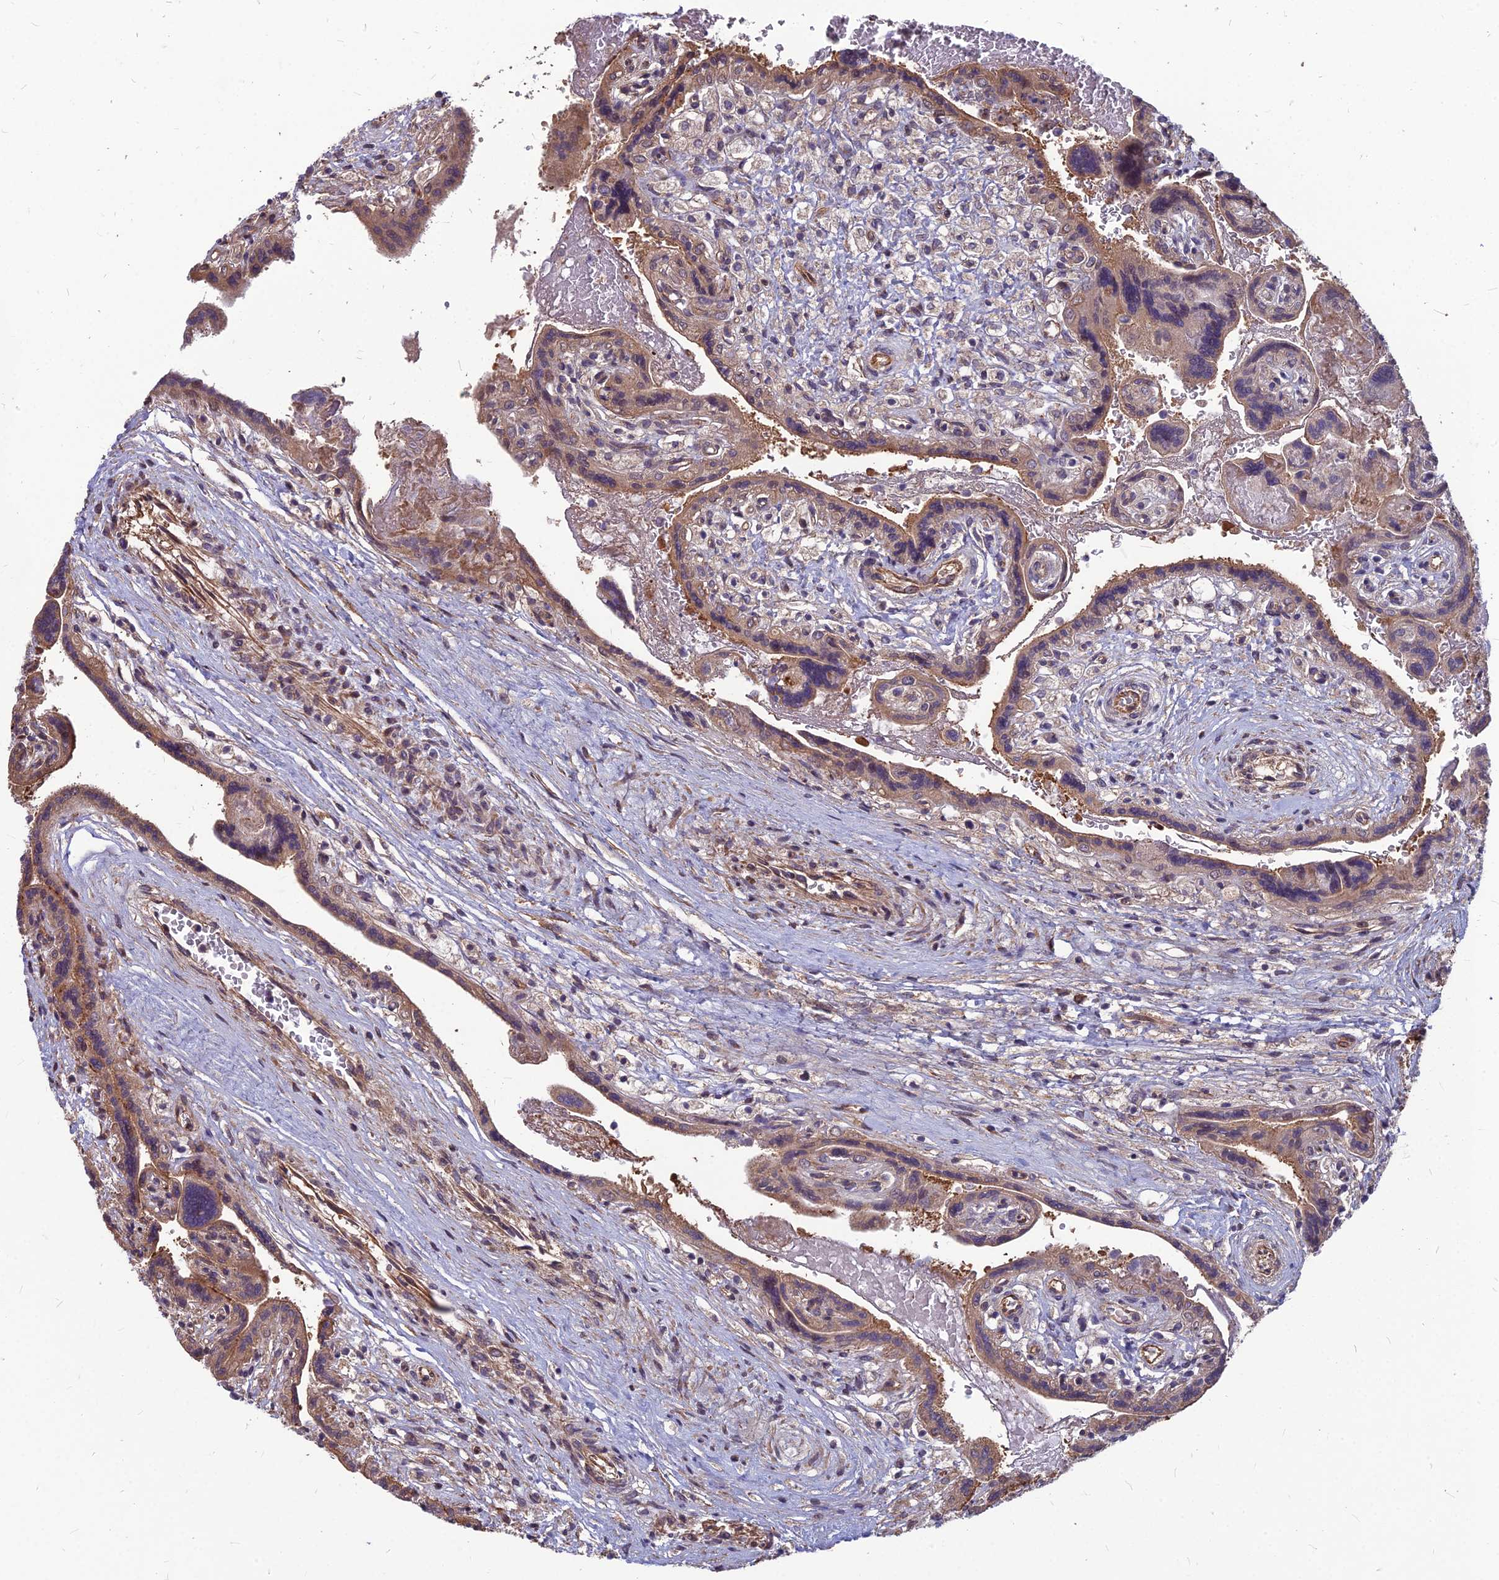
{"staining": {"intensity": "moderate", "quantity": "25%-75%", "location": "cytoplasmic/membranous"}, "tissue": "placenta", "cell_type": "Trophoblastic cells", "image_type": "normal", "snomed": [{"axis": "morphology", "description": "Normal tissue, NOS"}, {"axis": "topography", "description": "Placenta"}], "caption": "Benign placenta displays moderate cytoplasmic/membranous staining in about 25%-75% of trophoblastic cells.", "gene": "LSM6", "patient": {"sex": "female", "age": 37}}